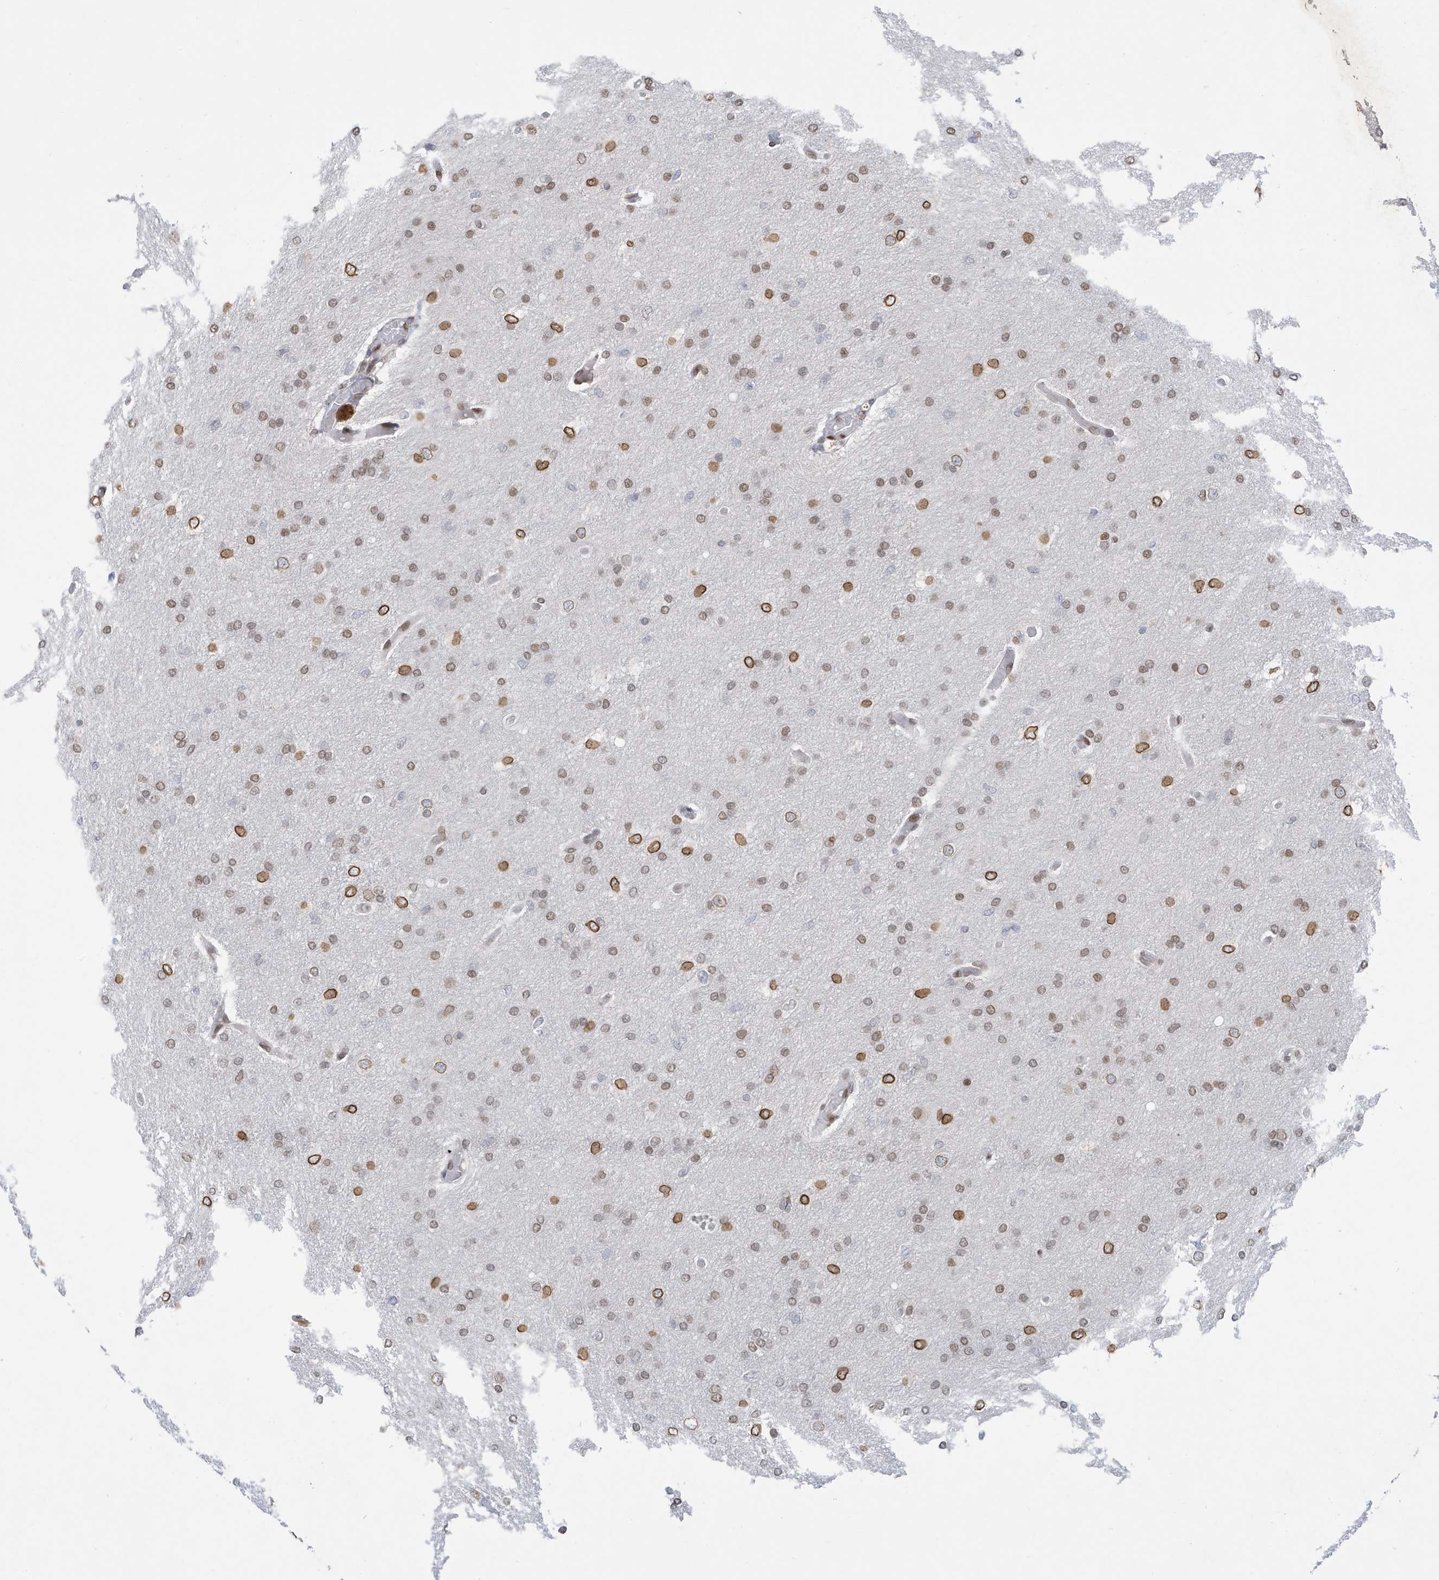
{"staining": {"intensity": "moderate", "quantity": ">75%", "location": "cytoplasmic/membranous,nuclear"}, "tissue": "glioma", "cell_type": "Tumor cells", "image_type": "cancer", "snomed": [{"axis": "morphology", "description": "Glioma, malignant, High grade"}, {"axis": "topography", "description": "Cerebral cortex"}], "caption": "Tumor cells reveal moderate cytoplasmic/membranous and nuclear expression in approximately >75% of cells in glioma. (Brightfield microscopy of DAB IHC at high magnification).", "gene": "PCYT1A", "patient": {"sex": "female", "age": 36}}